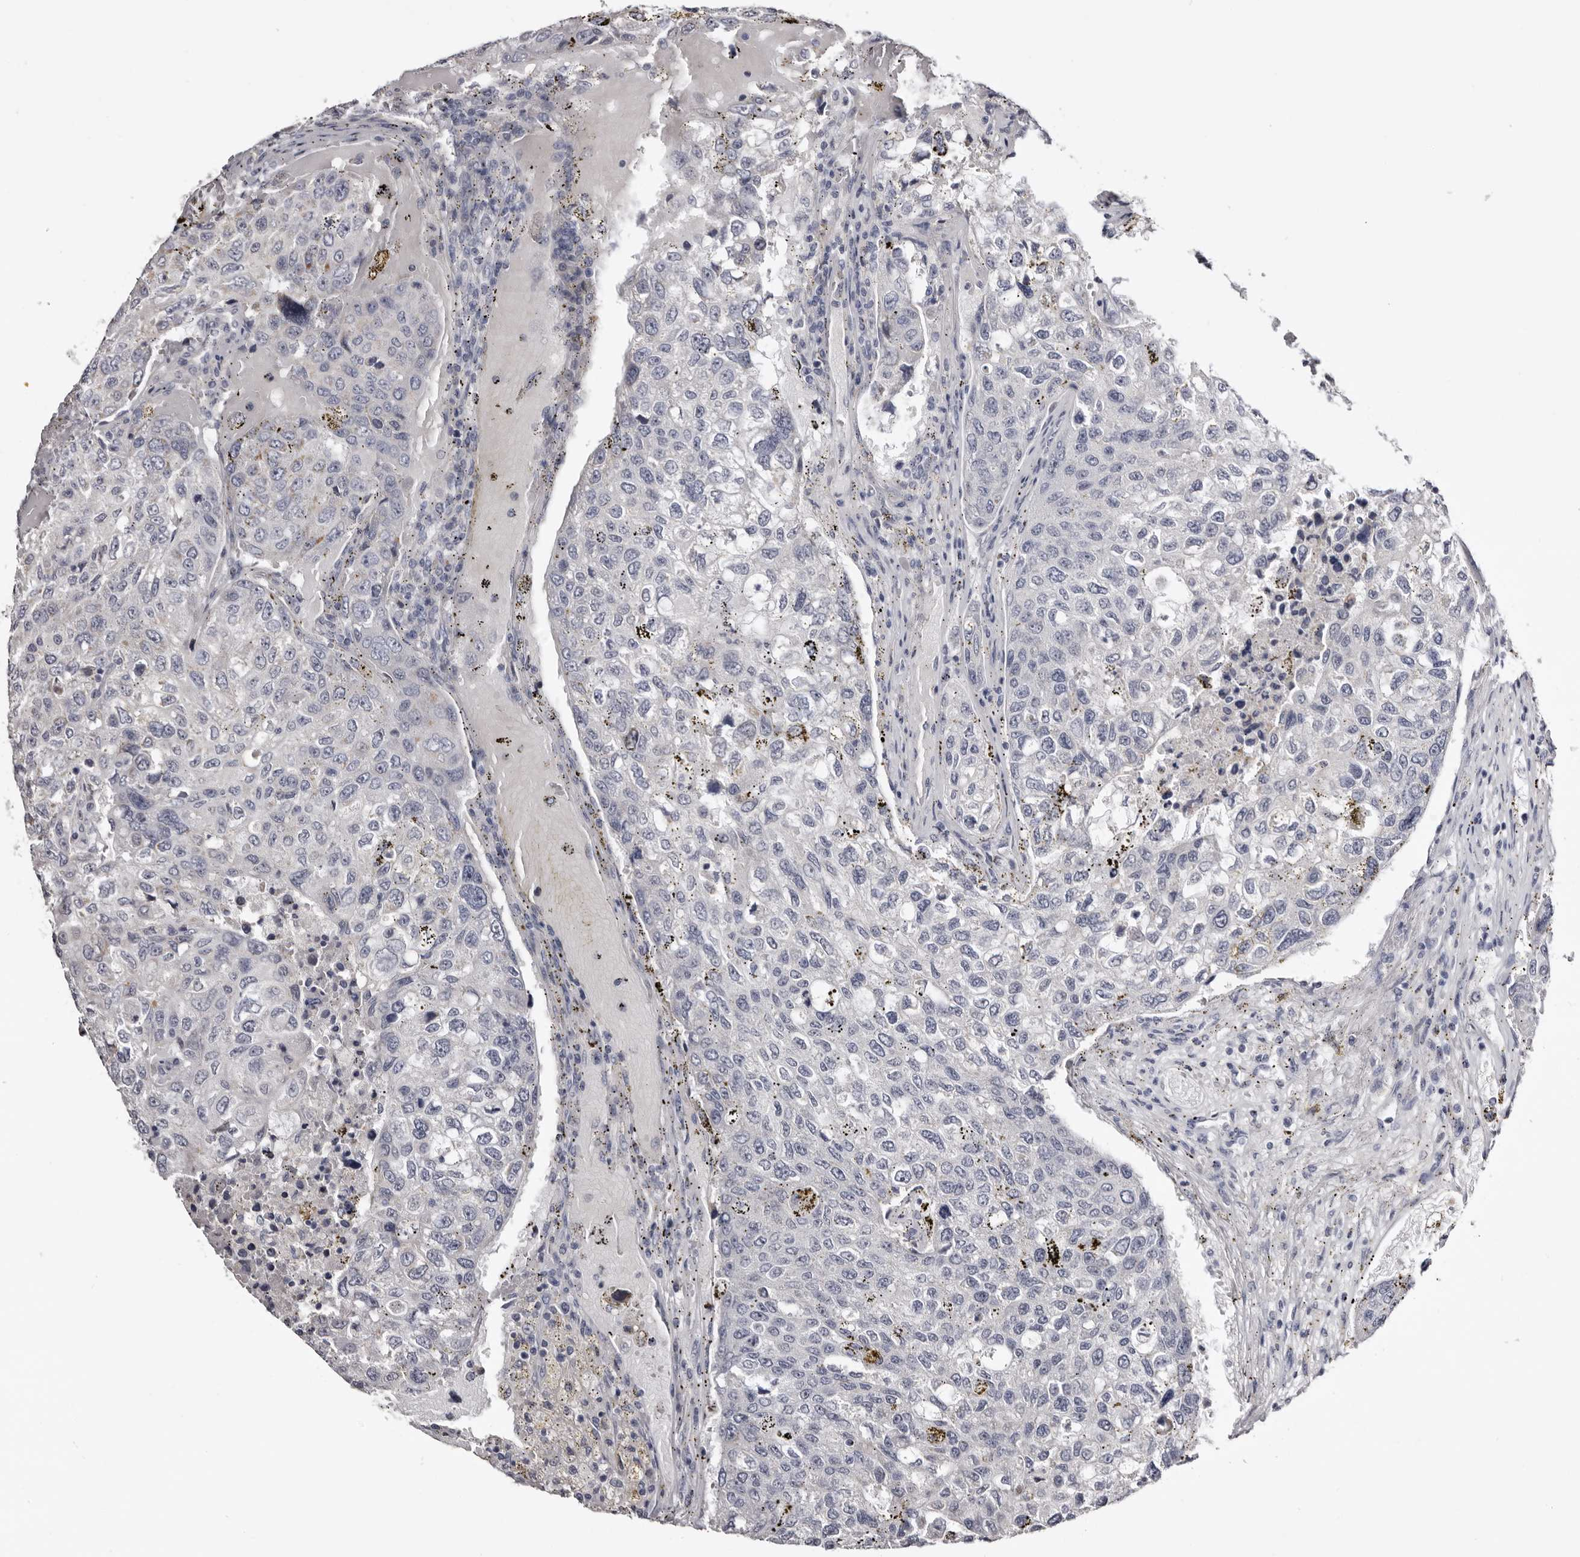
{"staining": {"intensity": "negative", "quantity": "none", "location": "none"}, "tissue": "urothelial cancer", "cell_type": "Tumor cells", "image_type": "cancer", "snomed": [{"axis": "morphology", "description": "Urothelial carcinoma, High grade"}, {"axis": "topography", "description": "Lymph node"}, {"axis": "topography", "description": "Urinary bladder"}], "caption": "An immunohistochemistry image of urothelial cancer is shown. There is no staining in tumor cells of urothelial cancer.", "gene": "CASQ1", "patient": {"sex": "male", "age": 51}}